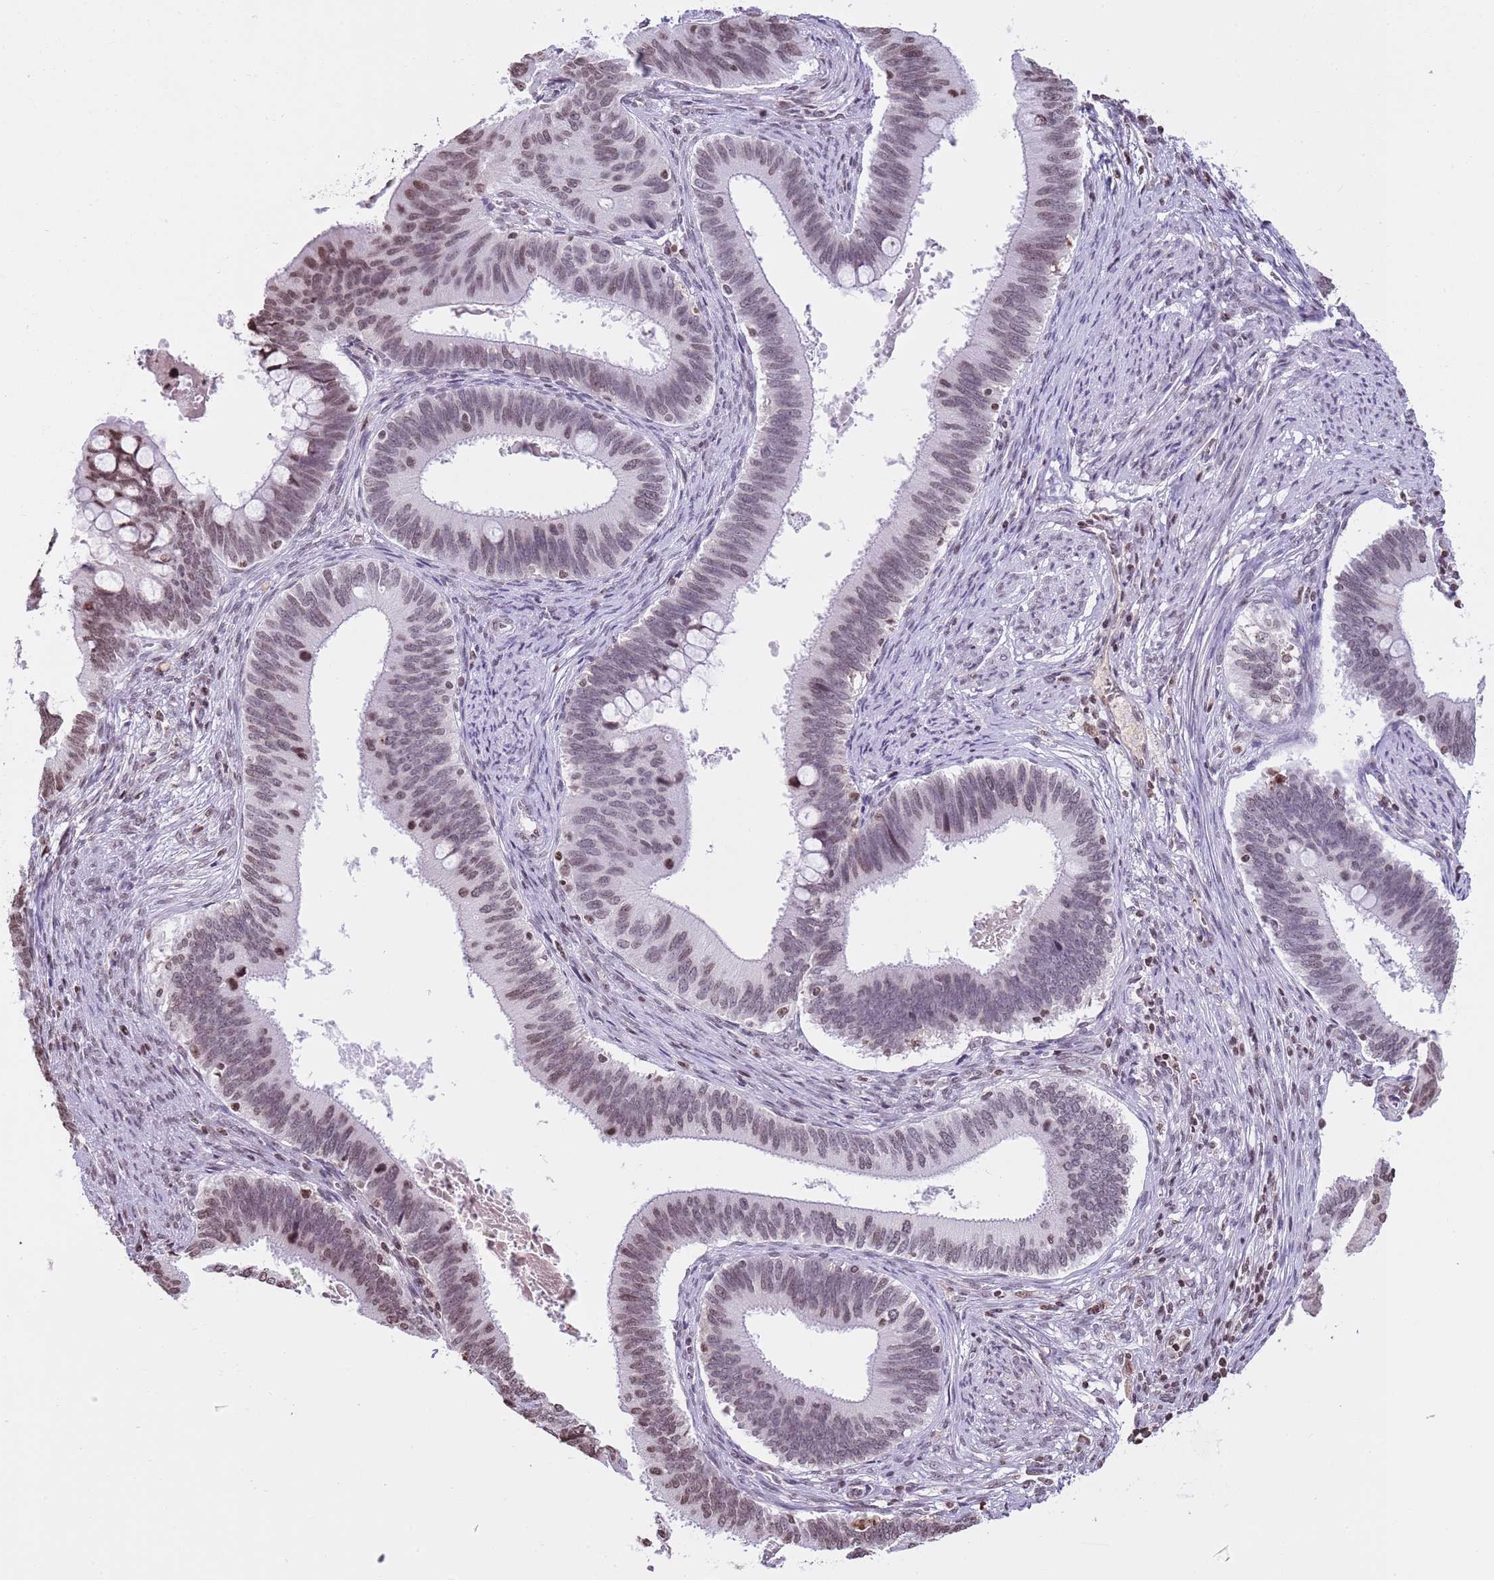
{"staining": {"intensity": "moderate", "quantity": "25%-75%", "location": "nuclear"}, "tissue": "cervical cancer", "cell_type": "Tumor cells", "image_type": "cancer", "snomed": [{"axis": "morphology", "description": "Adenocarcinoma, NOS"}, {"axis": "topography", "description": "Cervix"}], "caption": "Immunohistochemical staining of human cervical cancer (adenocarcinoma) shows moderate nuclear protein staining in about 25%-75% of tumor cells.", "gene": "KPNA3", "patient": {"sex": "female", "age": 42}}